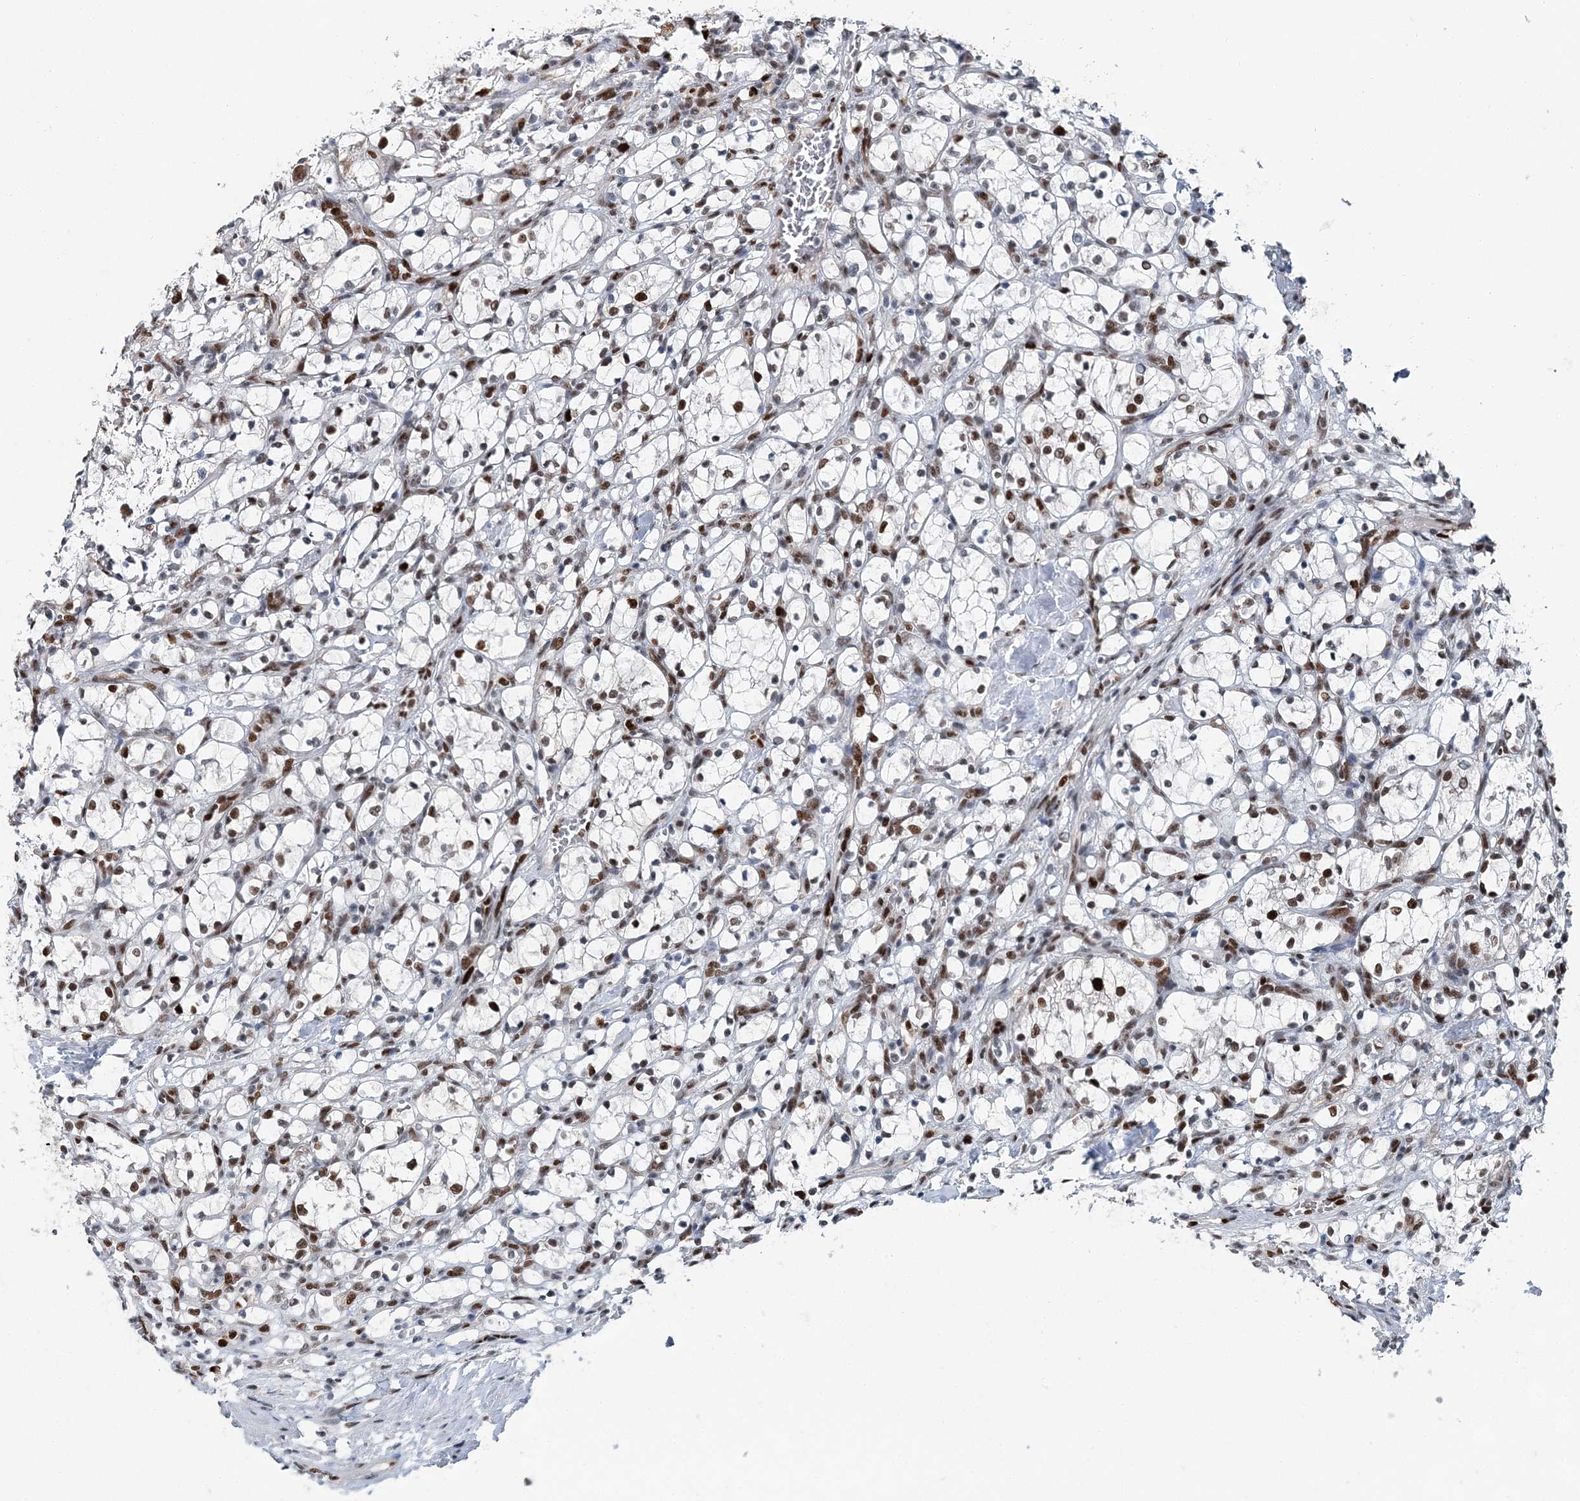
{"staining": {"intensity": "moderate", "quantity": "25%-75%", "location": "nuclear"}, "tissue": "renal cancer", "cell_type": "Tumor cells", "image_type": "cancer", "snomed": [{"axis": "morphology", "description": "Adenocarcinoma, NOS"}, {"axis": "topography", "description": "Kidney"}], "caption": "Renal adenocarcinoma stained with DAB immunohistochemistry shows medium levels of moderate nuclear positivity in about 25%-75% of tumor cells. (Stains: DAB (3,3'-diaminobenzidine) in brown, nuclei in blue, Microscopy: brightfield microscopy at high magnification).", "gene": "HAT1", "patient": {"sex": "female", "age": 69}}